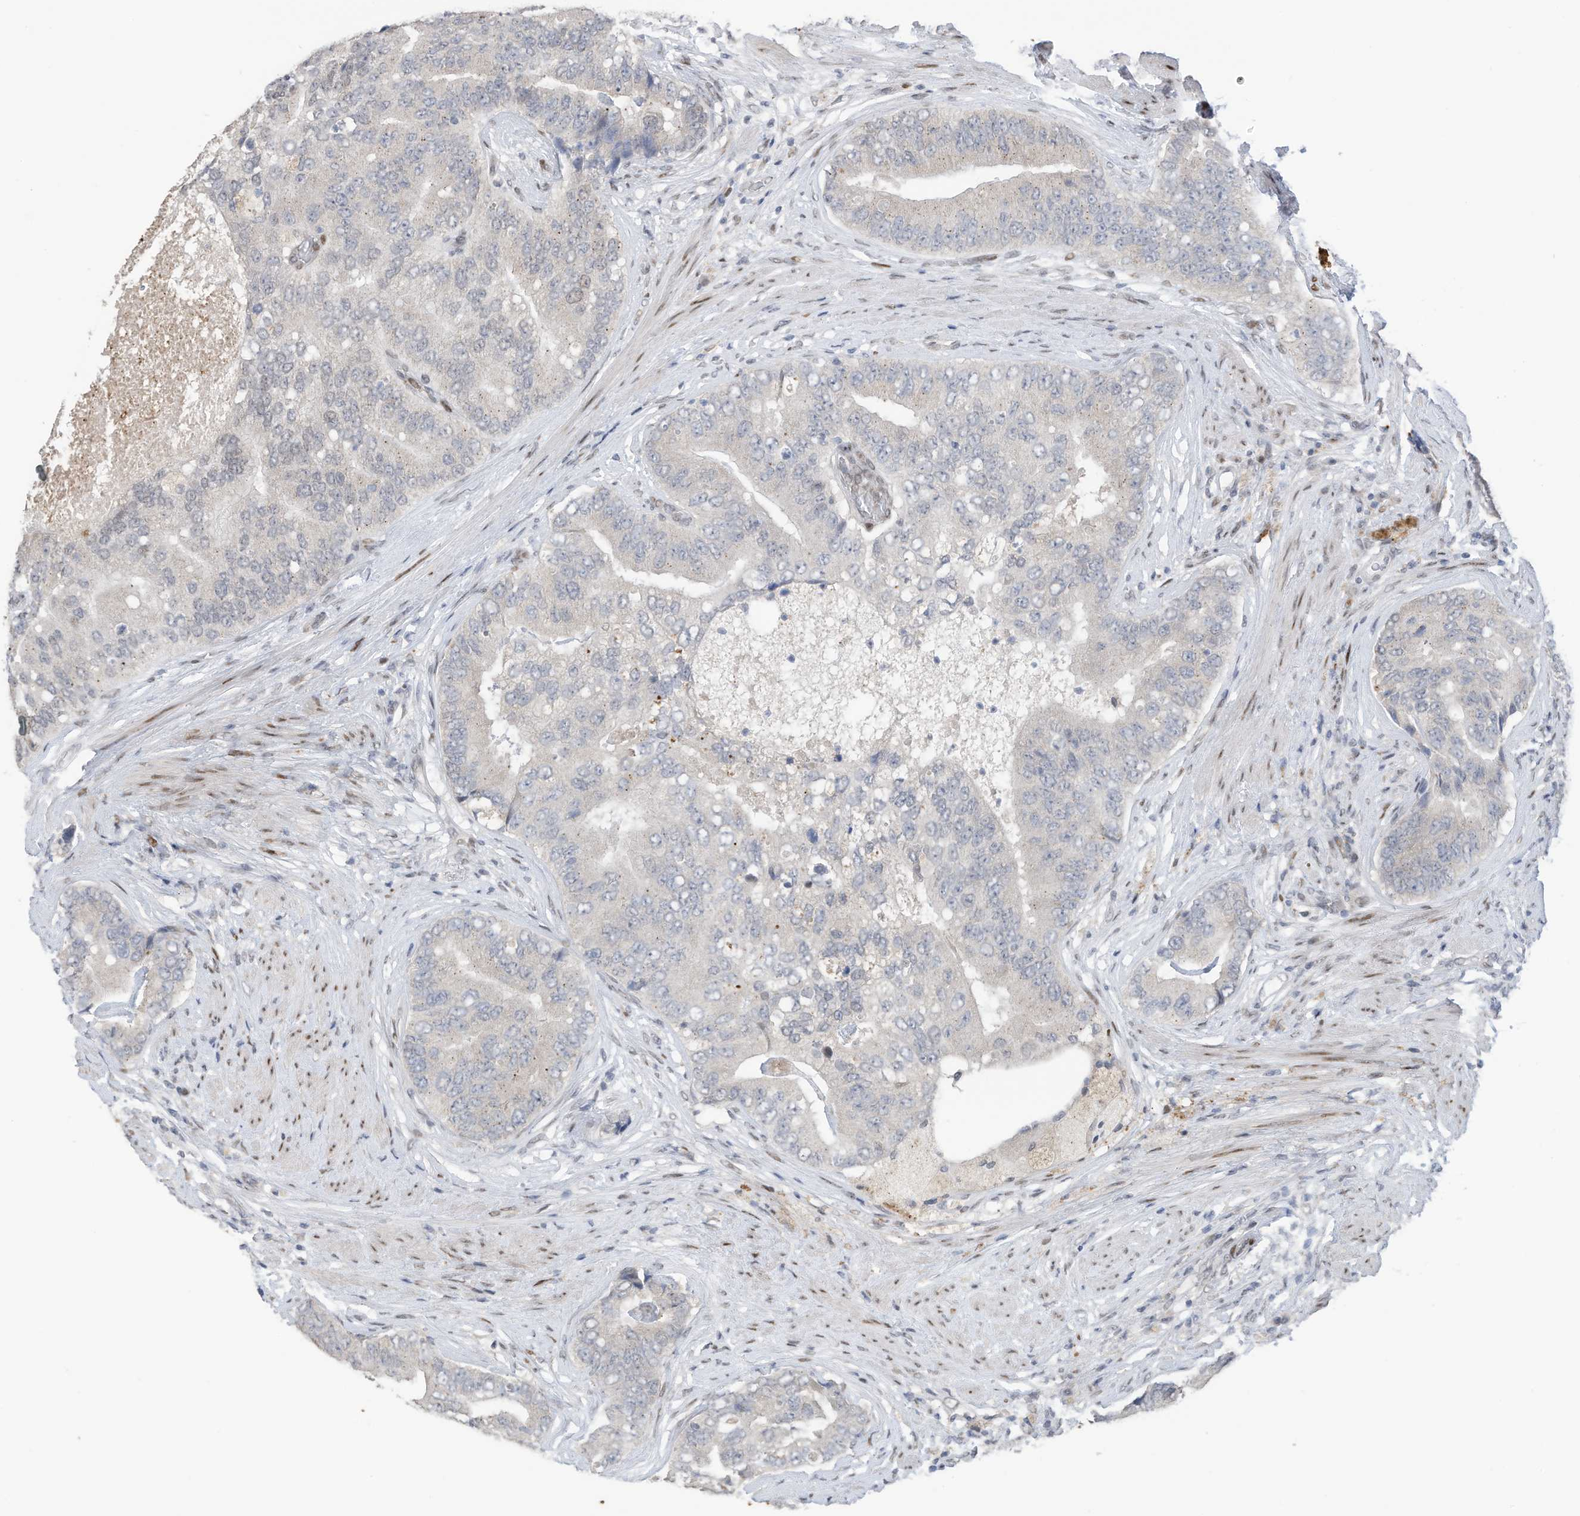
{"staining": {"intensity": "negative", "quantity": "none", "location": "none"}, "tissue": "prostate cancer", "cell_type": "Tumor cells", "image_type": "cancer", "snomed": [{"axis": "morphology", "description": "Adenocarcinoma, High grade"}, {"axis": "topography", "description": "Prostate"}], "caption": "A histopathology image of human prostate cancer is negative for staining in tumor cells.", "gene": "RABL3", "patient": {"sex": "male", "age": 70}}